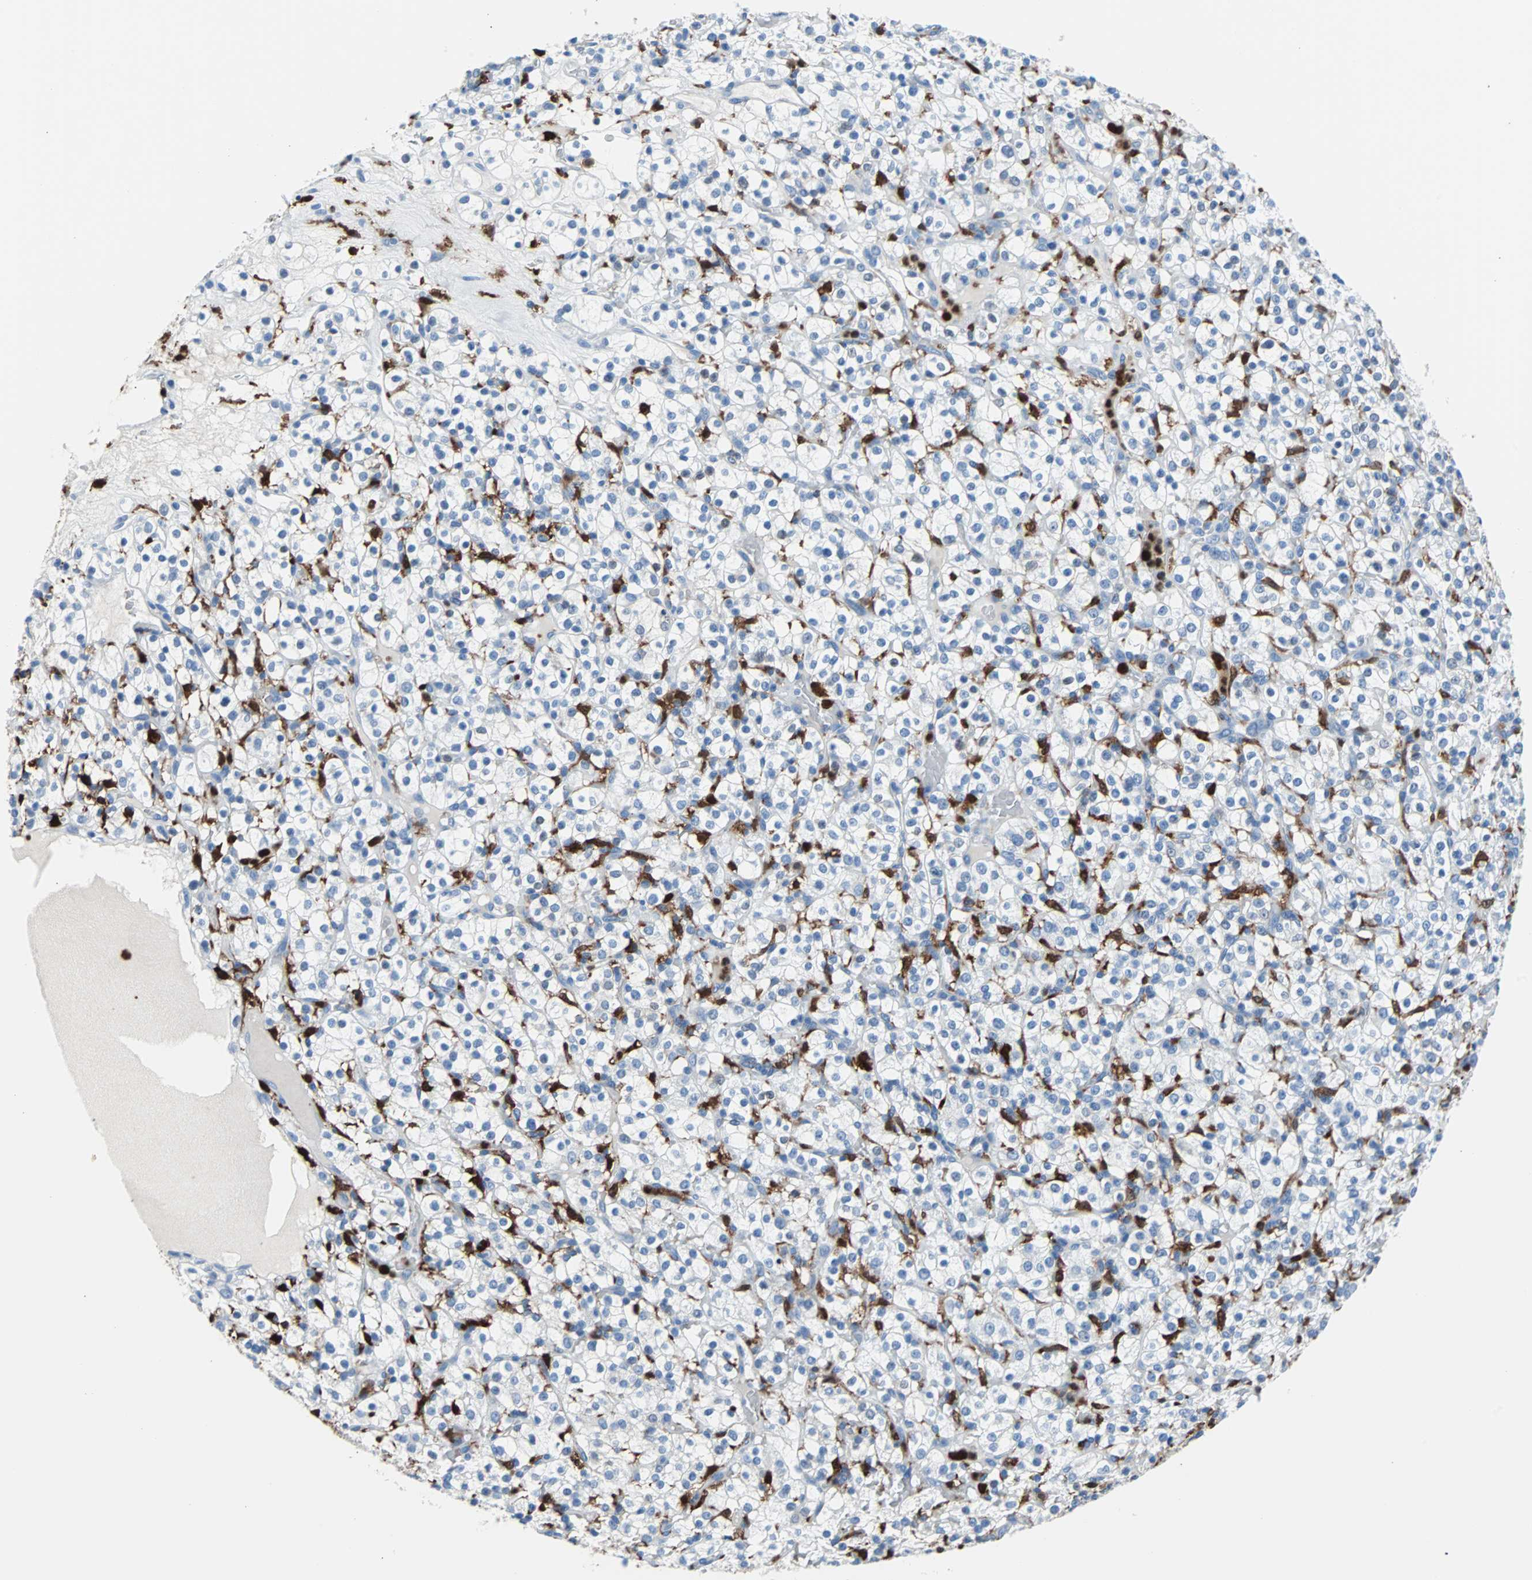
{"staining": {"intensity": "negative", "quantity": "none", "location": "none"}, "tissue": "renal cancer", "cell_type": "Tumor cells", "image_type": "cancer", "snomed": [{"axis": "morphology", "description": "Normal tissue, NOS"}, {"axis": "morphology", "description": "Adenocarcinoma, NOS"}, {"axis": "topography", "description": "Kidney"}], "caption": "There is no significant staining in tumor cells of adenocarcinoma (renal).", "gene": "SYK", "patient": {"sex": "female", "age": 72}}